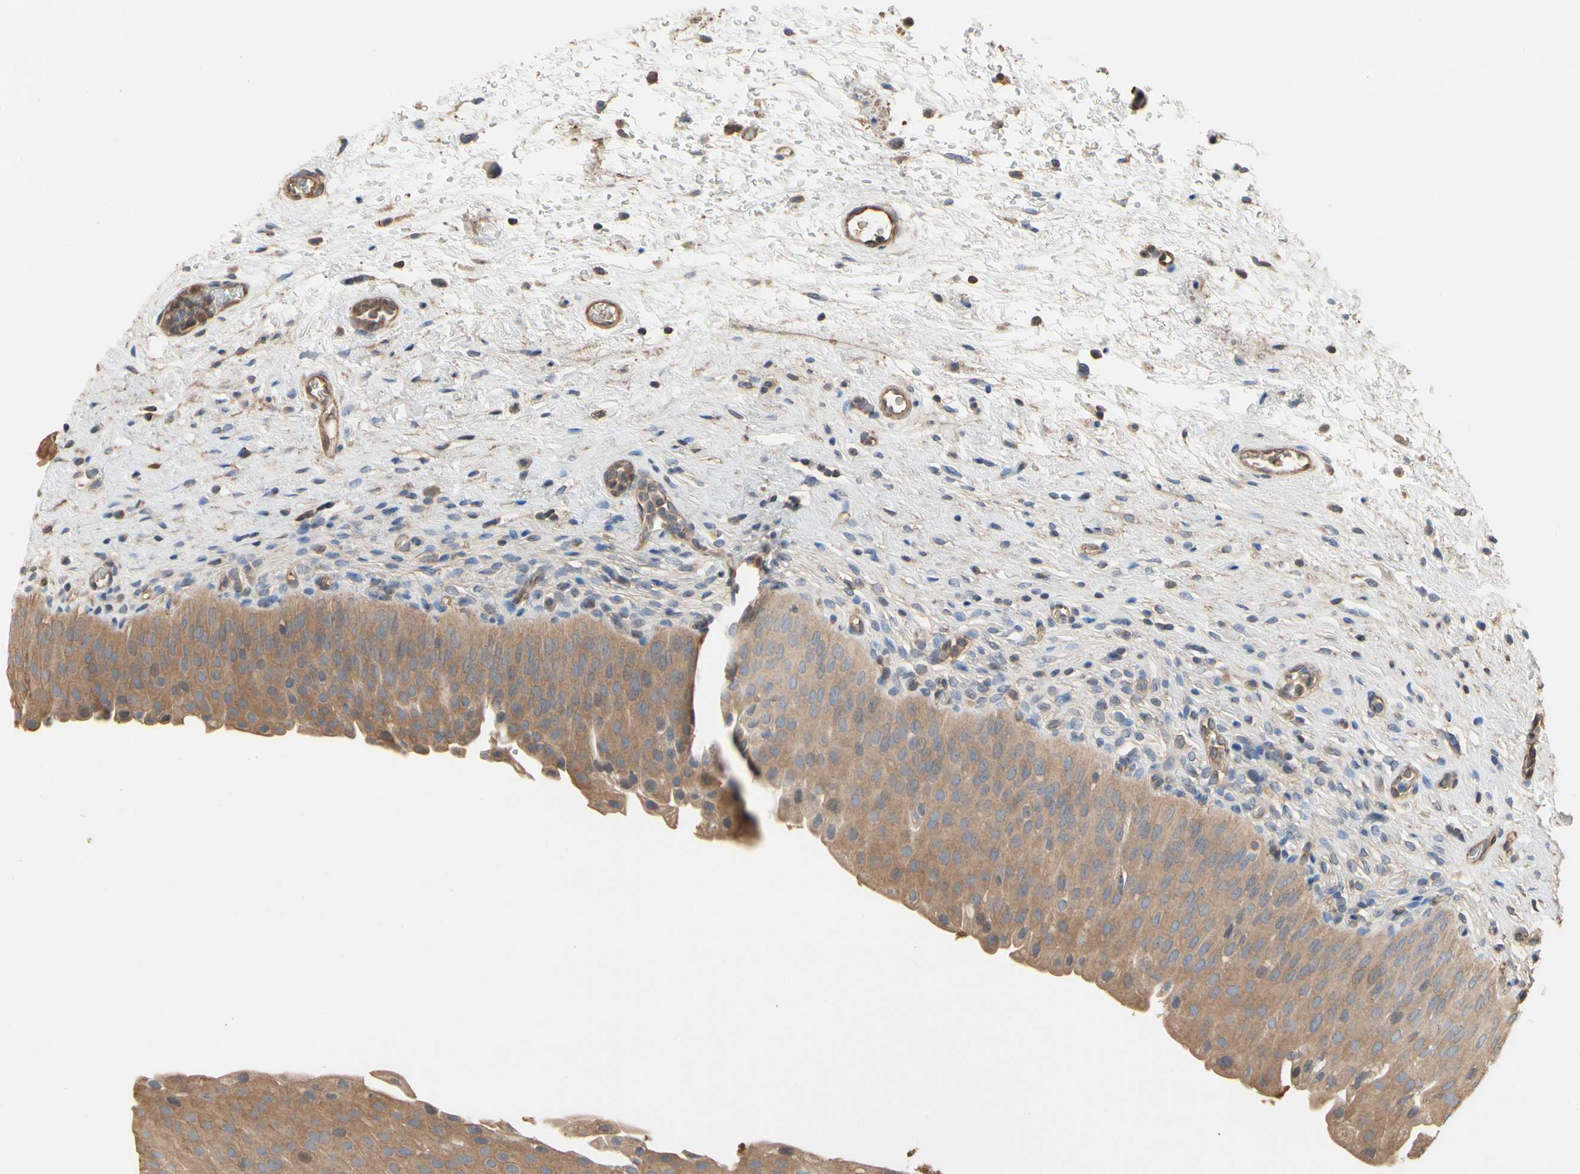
{"staining": {"intensity": "moderate", "quantity": ">75%", "location": "cytoplasmic/membranous"}, "tissue": "urinary bladder", "cell_type": "Urothelial cells", "image_type": "normal", "snomed": [{"axis": "morphology", "description": "Normal tissue, NOS"}, {"axis": "morphology", "description": "Urothelial carcinoma, High grade"}, {"axis": "topography", "description": "Urinary bladder"}], "caption": "Urothelial cells demonstrate medium levels of moderate cytoplasmic/membranous positivity in approximately >75% of cells in normal urinary bladder. (IHC, brightfield microscopy, high magnification).", "gene": "PDZK1", "patient": {"sex": "male", "age": 46}}